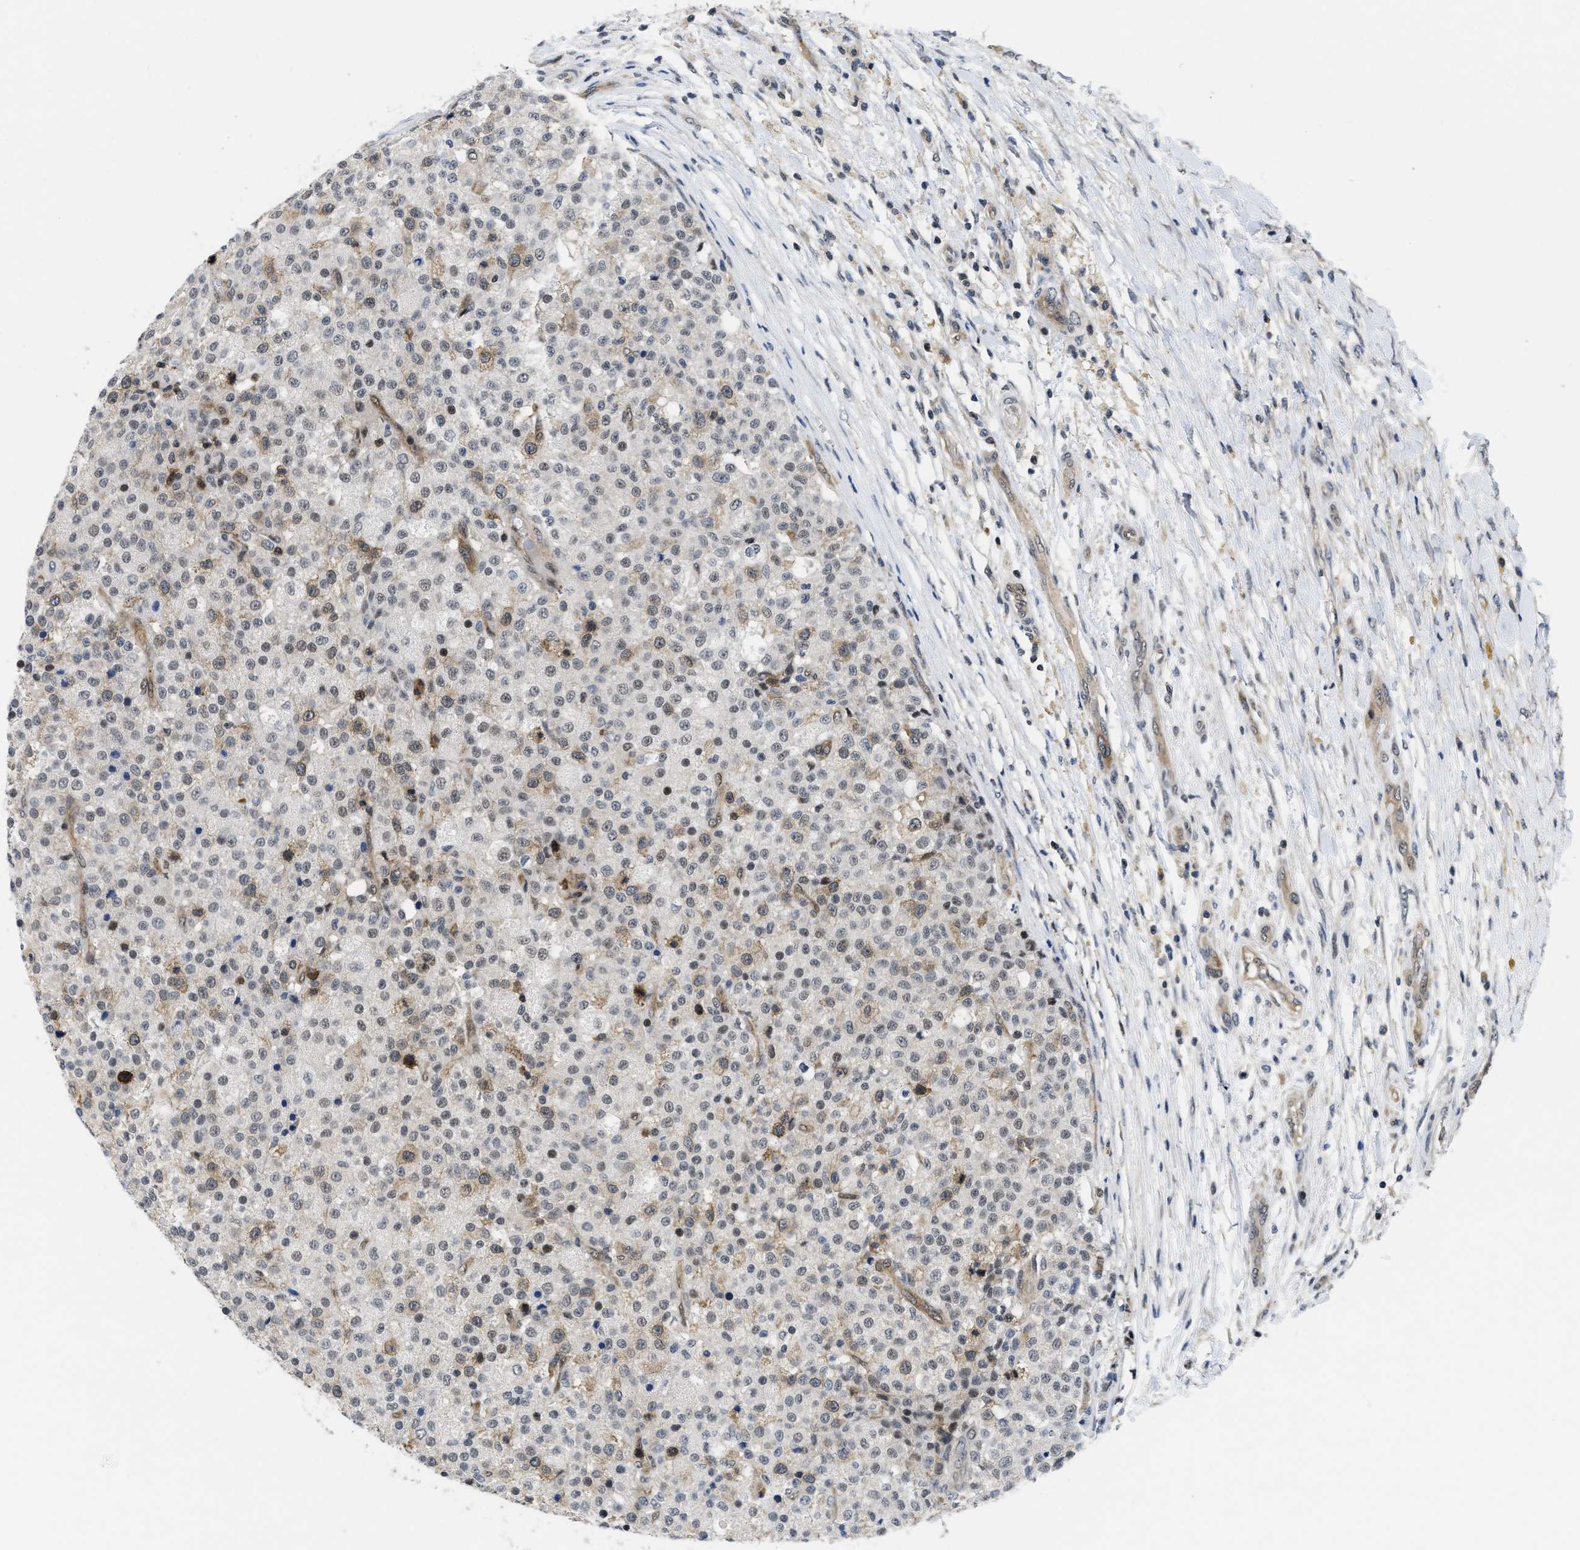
{"staining": {"intensity": "moderate", "quantity": "<25%", "location": "cytoplasmic/membranous"}, "tissue": "testis cancer", "cell_type": "Tumor cells", "image_type": "cancer", "snomed": [{"axis": "morphology", "description": "Seminoma, NOS"}, {"axis": "topography", "description": "Testis"}], "caption": "Human testis cancer (seminoma) stained for a protein (brown) reveals moderate cytoplasmic/membranous positive expression in about <25% of tumor cells.", "gene": "HIF1A", "patient": {"sex": "male", "age": 59}}